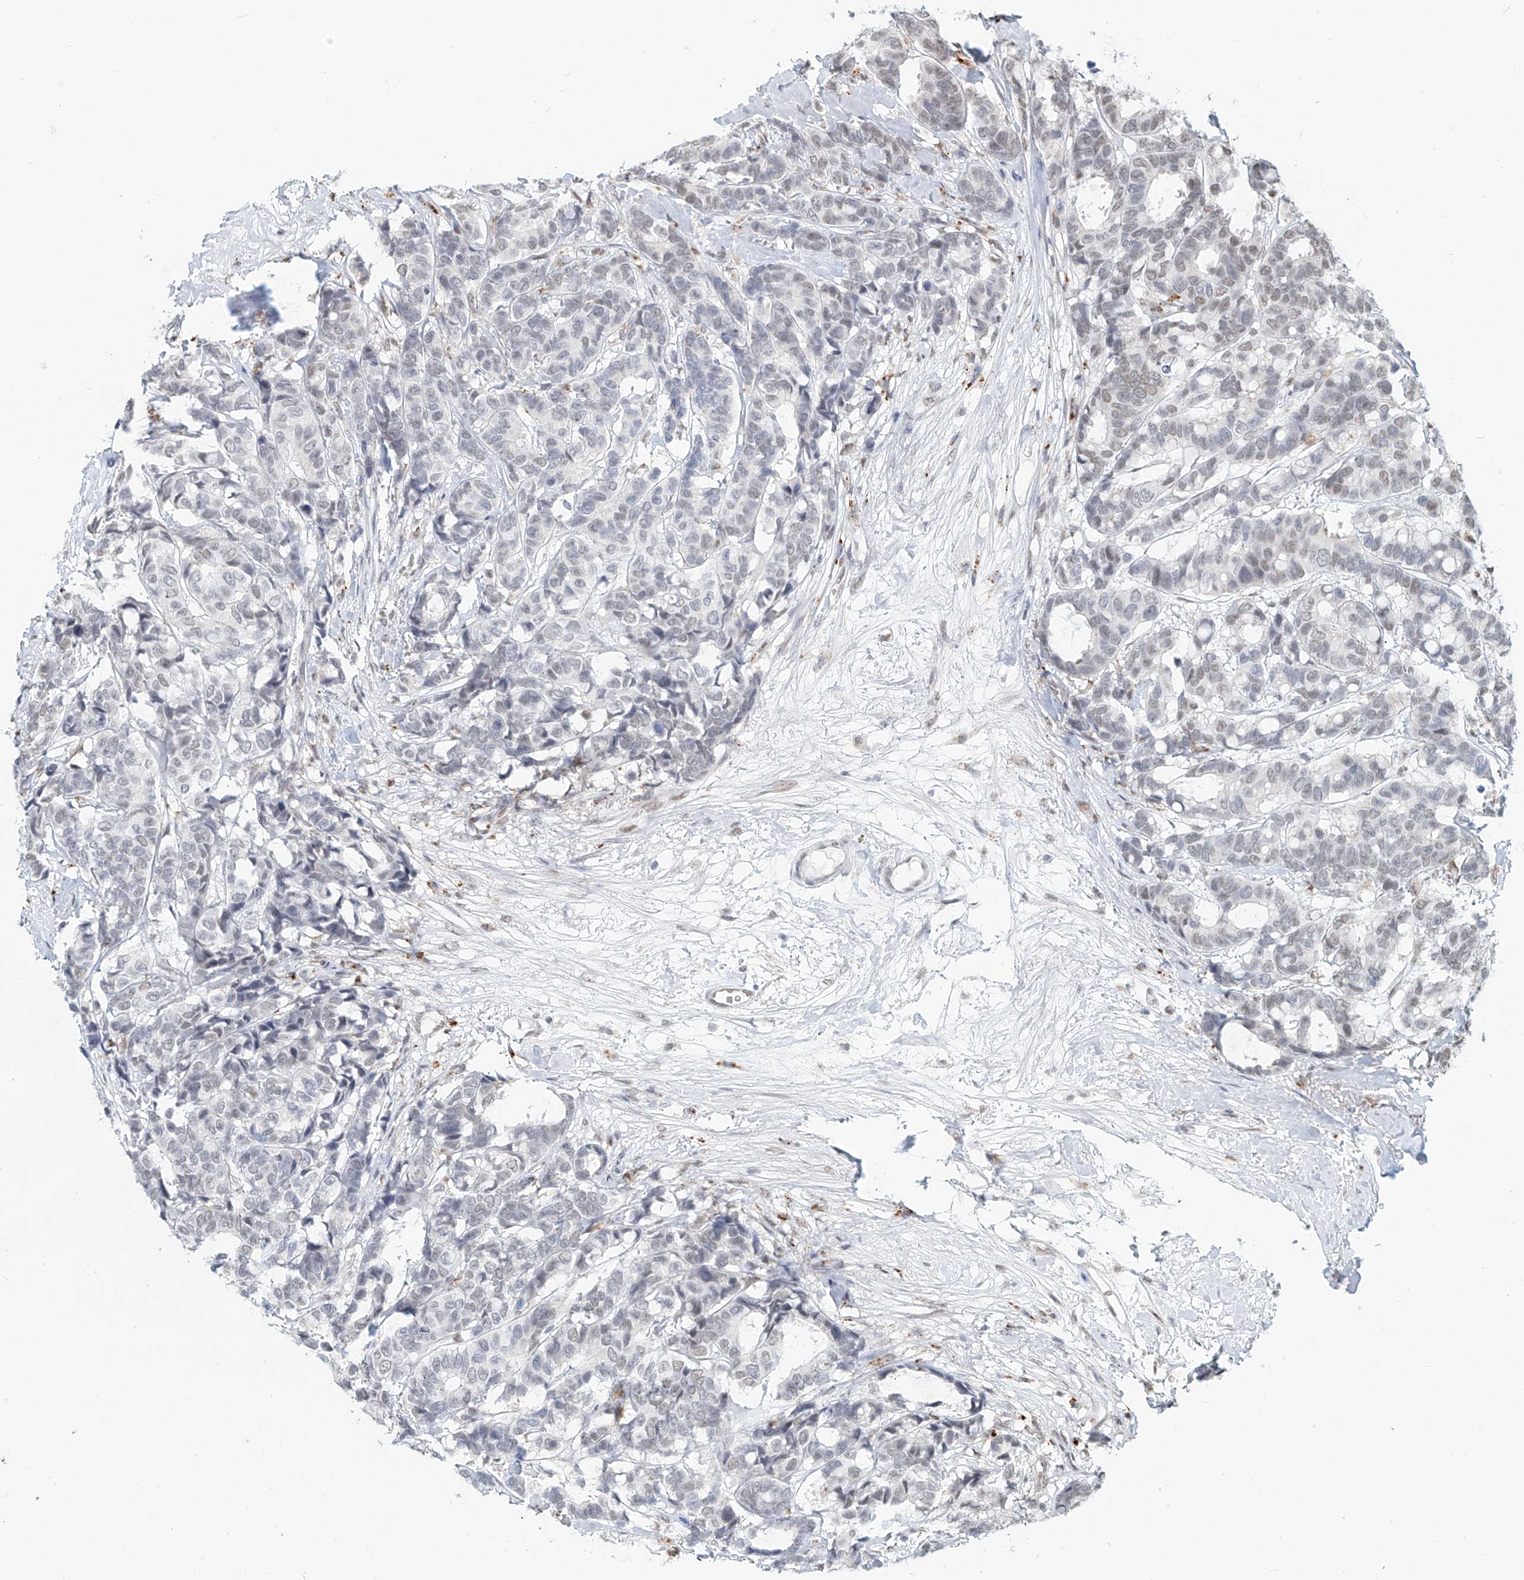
{"staining": {"intensity": "negative", "quantity": "none", "location": "none"}, "tissue": "breast cancer", "cell_type": "Tumor cells", "image_type": "cancer", "snomed": [{"axis": "morphology", "description": "Duct carcinoma"}, {"axis": "topography", "description": "Breast"}], "caption": "This is a image of IHC staining of infiltrating ductal carcinoma (breast), which shows no expression in tumor cells. (DAB immunohistochemistry with hematoxylin counter stain).", "gene": "SASH1", "patient": {"sex": "female", "age": 87}}